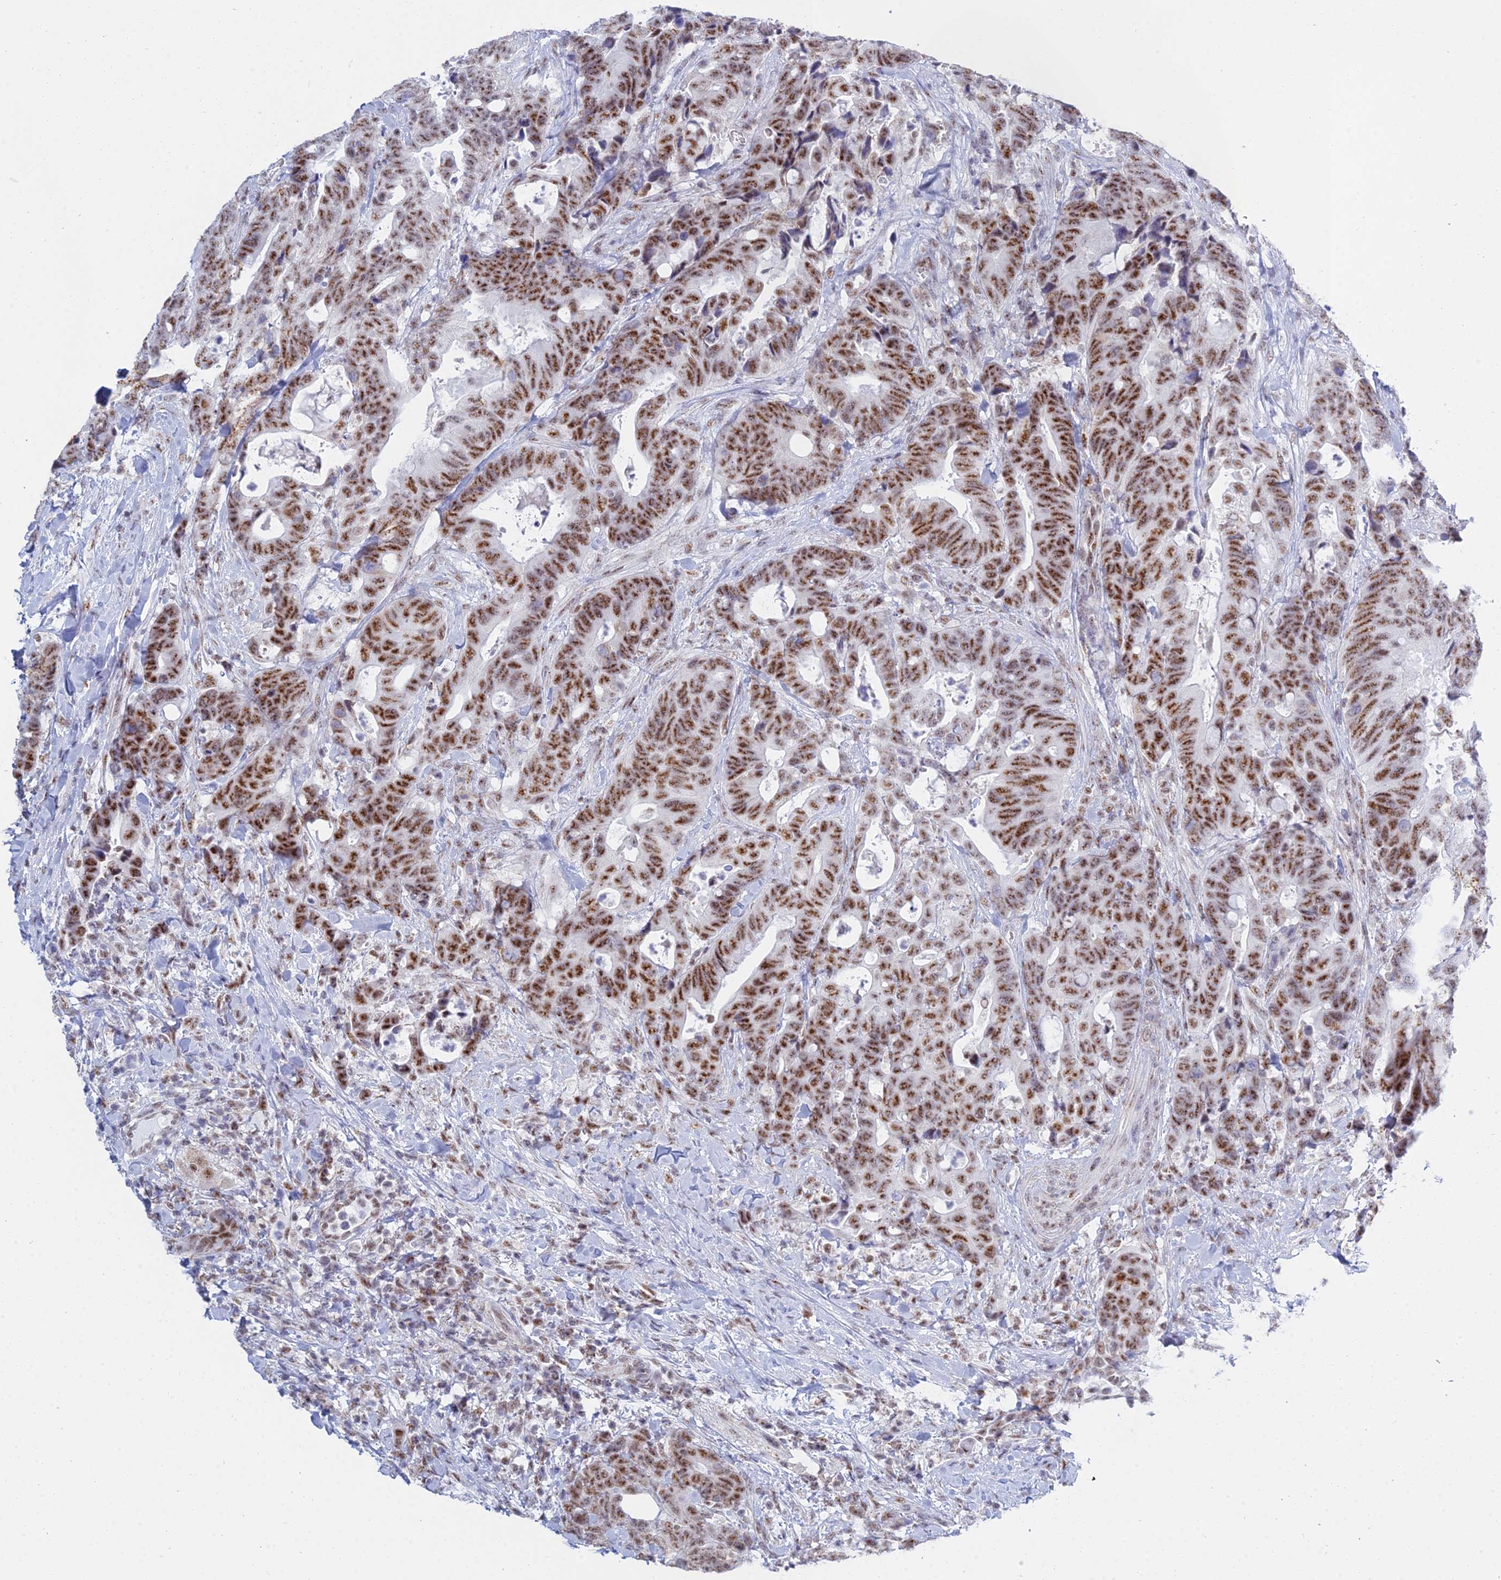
{"staining": {"intensity": "strong", "quantity": ">75%", "location": "nuclear"}, "tissue": "colorectal cancer", "cell_type": "Tumor cells", "image_type": "cancer", "snomed": [{"axis": "morphology", "description": "Adenocarcinoma, NOS"}, {"axis": "topography", "description": "Colon"}], "caption": "A histopathology image showing strong nuclear positivity in approximately >75% of tumor cells in colorectal adenocarcinoma, as visualized by brown immunohistochemical staining.", "gene": "KLF14", "patient": {"sex": "female", "age": 82}}